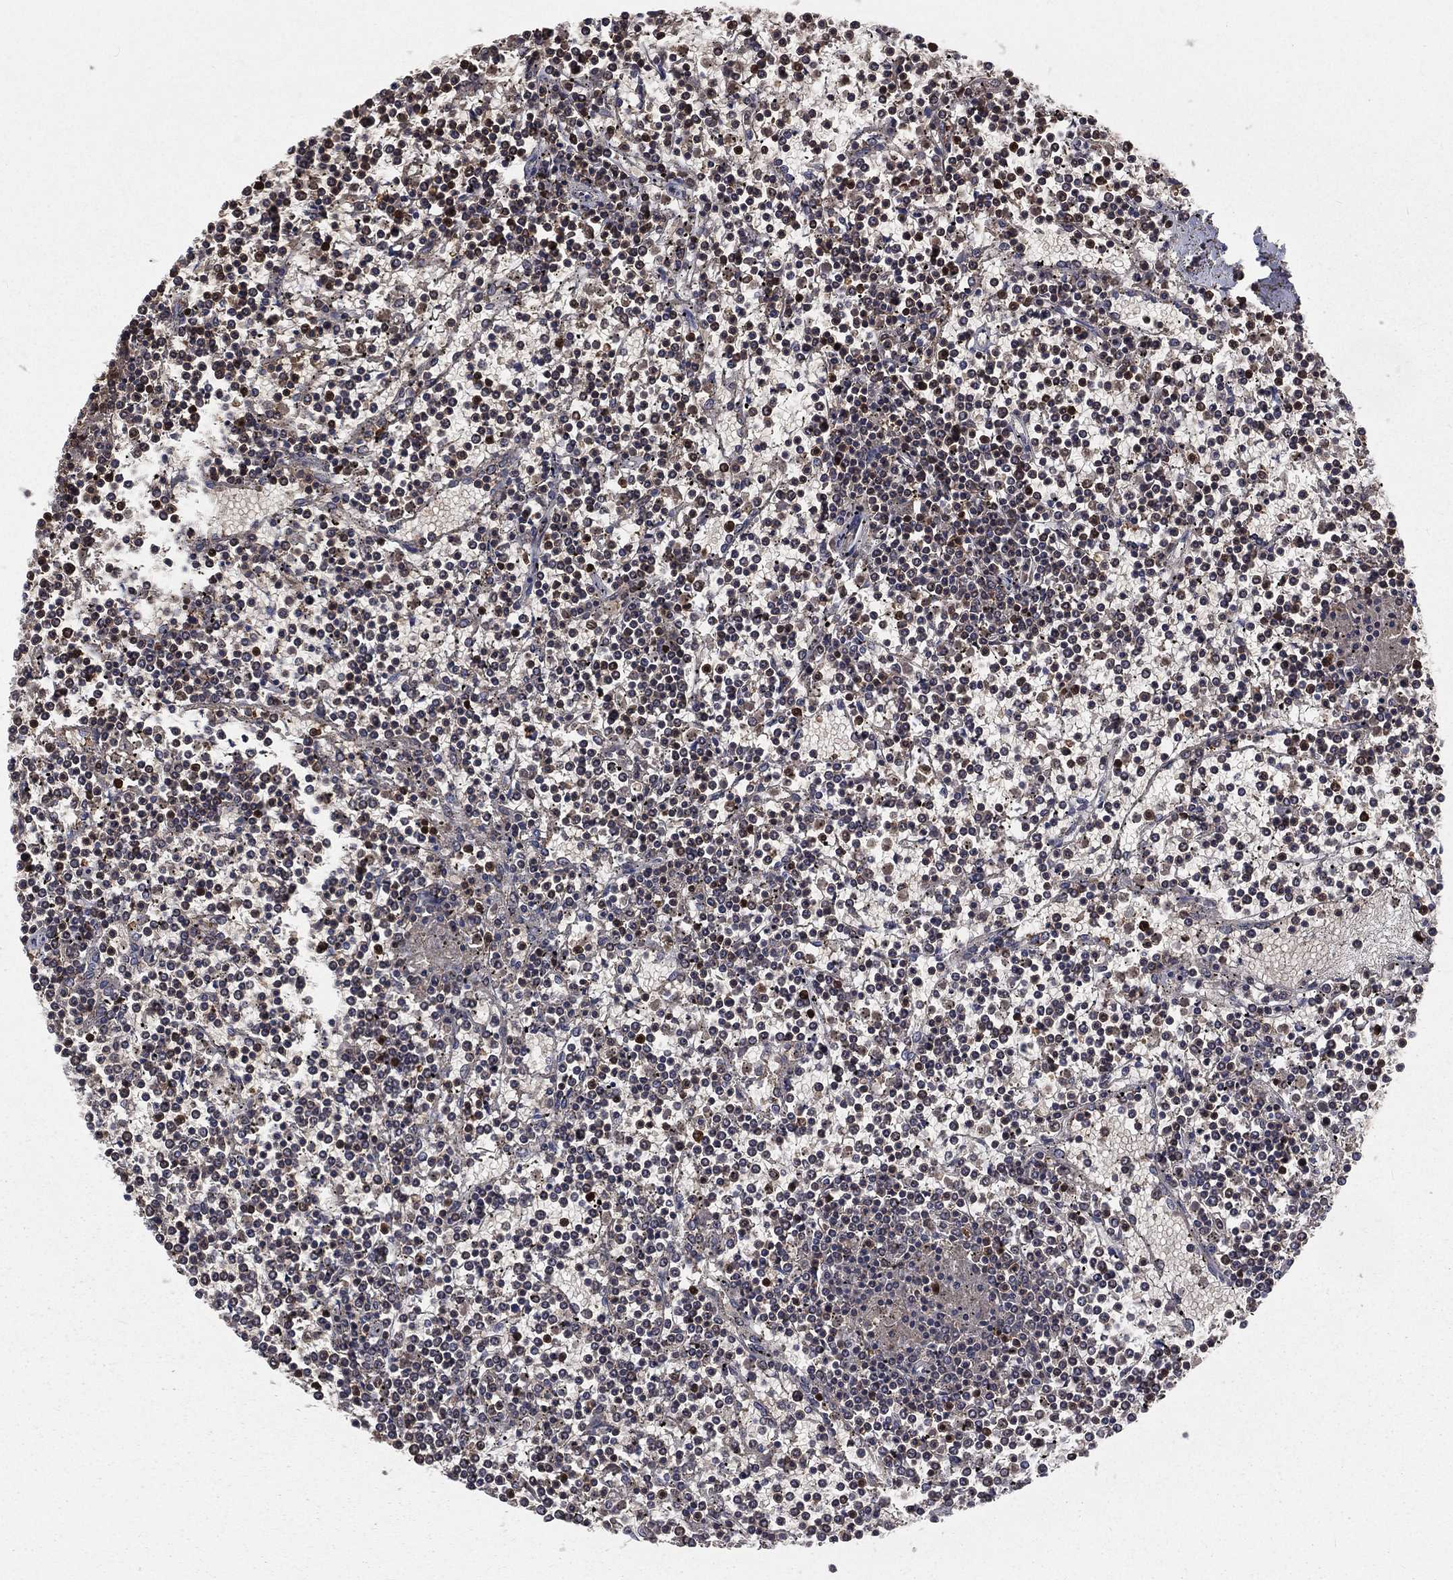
{"staining": {"intensity": "moderate", "quantity": "25%-75%", "location": "nuclear"}, "tissue": "lymphoma", "cell_type": "Tumor cells", "image_type": "cancer", "snomed": [{"axis": "morphology", "description": "Malignant lymphoma, non-Hodgkin's type, Low grade"}, {"axis": "topography", "description": "Spleen"}], "caption": "This histopathology image shows immunohistochemistry (IHC) staining of human malignant lymphoma, non-Hodgkin's type (low-grade), with medium moderate nuclear staining in approximately 25%-75% of tumor cells.", "gene": "TBC1D2", "patient": {"sex": "female", "age": 19}}